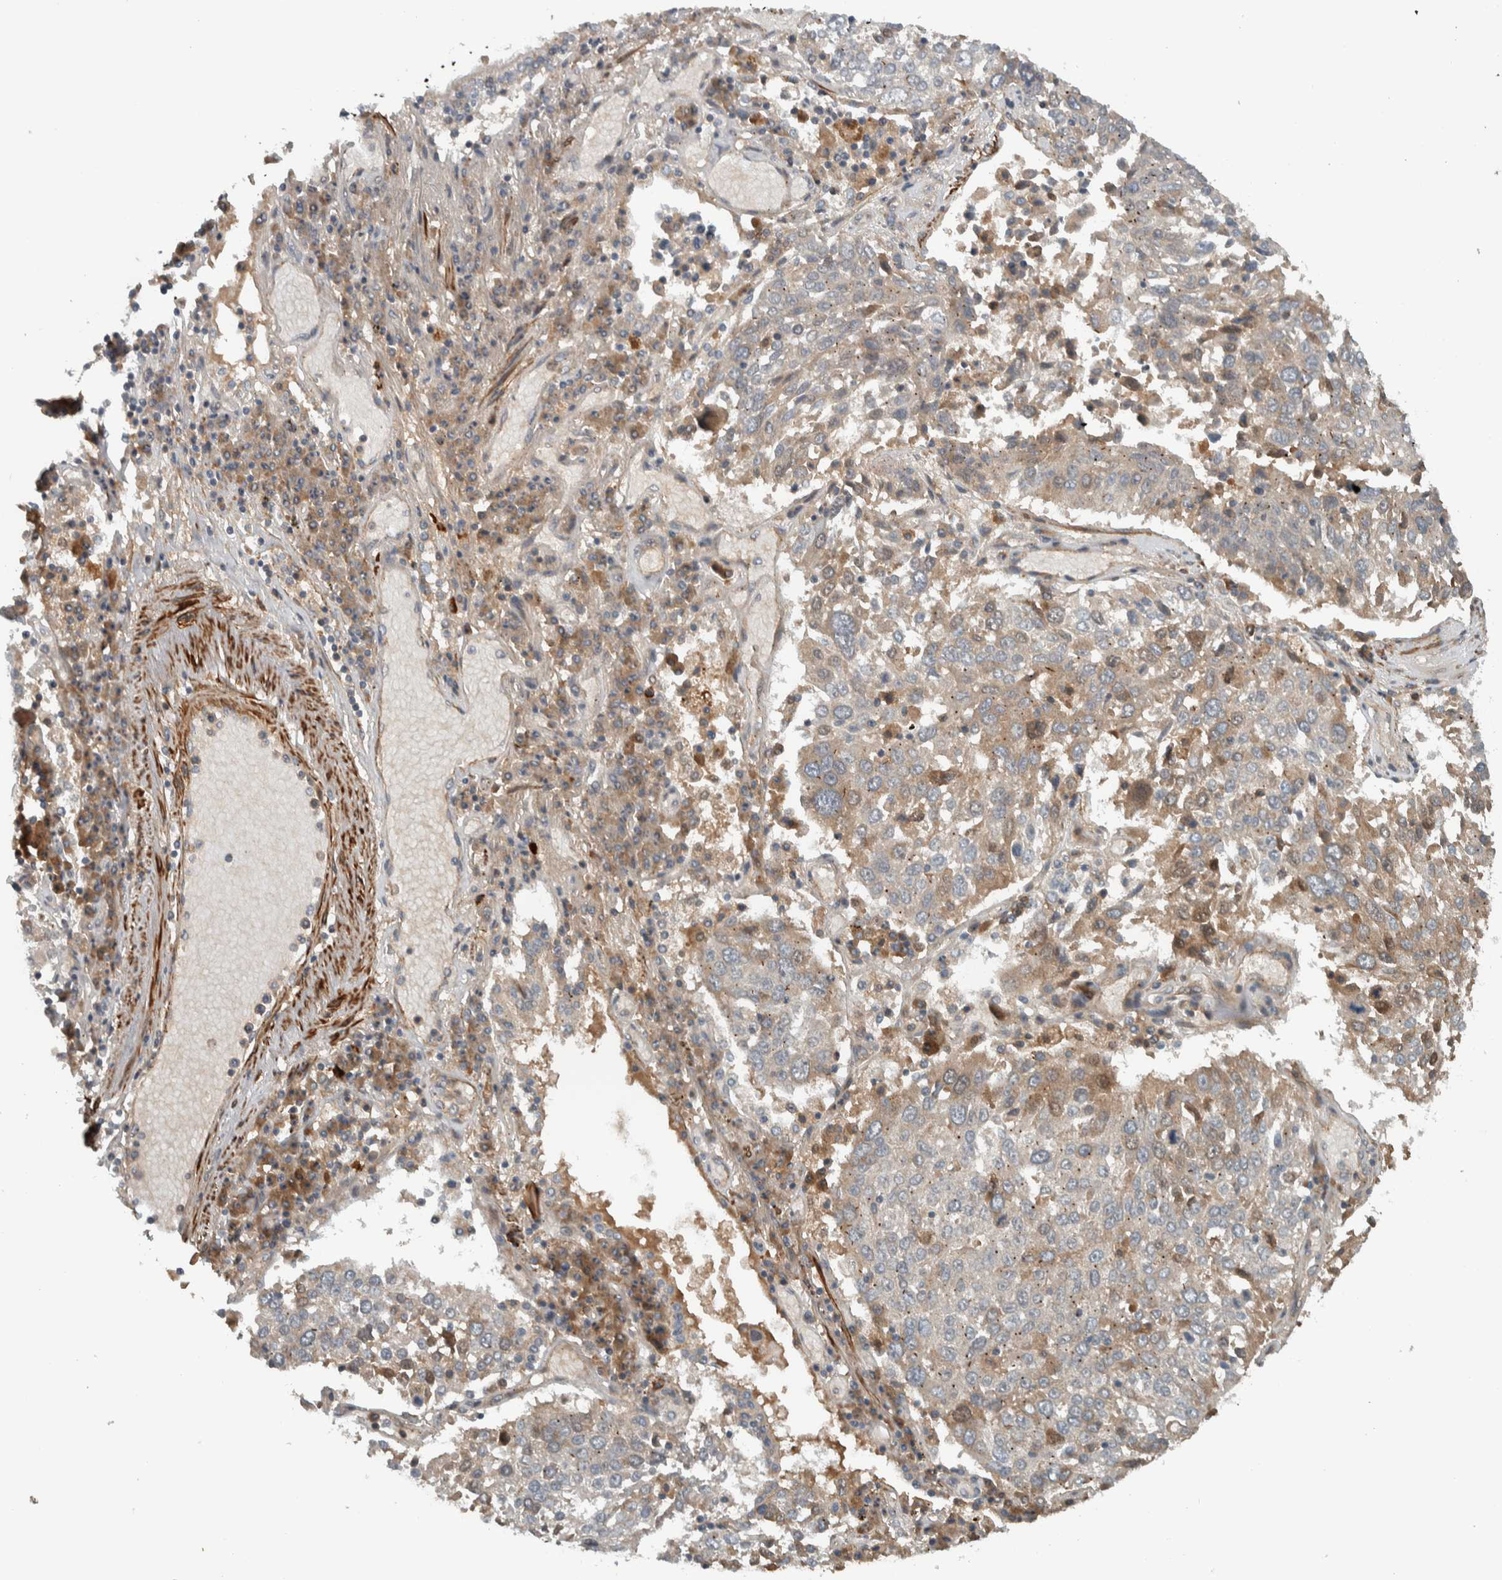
{"staining": {"intensity": "weak", "quantity": "<25%", "location": "cytoplasmic/membranous"}, "tissue": "lung cancer", "cell_type": "Tumor cells", "image_type": "cancer", "snomed": [{"axis": "morphology", "description": "Squamous cell carcinoma, NOS"}, {"axis": "topography", "description": "Lung"}], "caption": "Squamous cell carcinoma (lung) was stained to show a protein in brown. There is no significant positivity in tumor cells.", "gene": "LBHD1", "patient": {"sex": "male", "age": 65}}